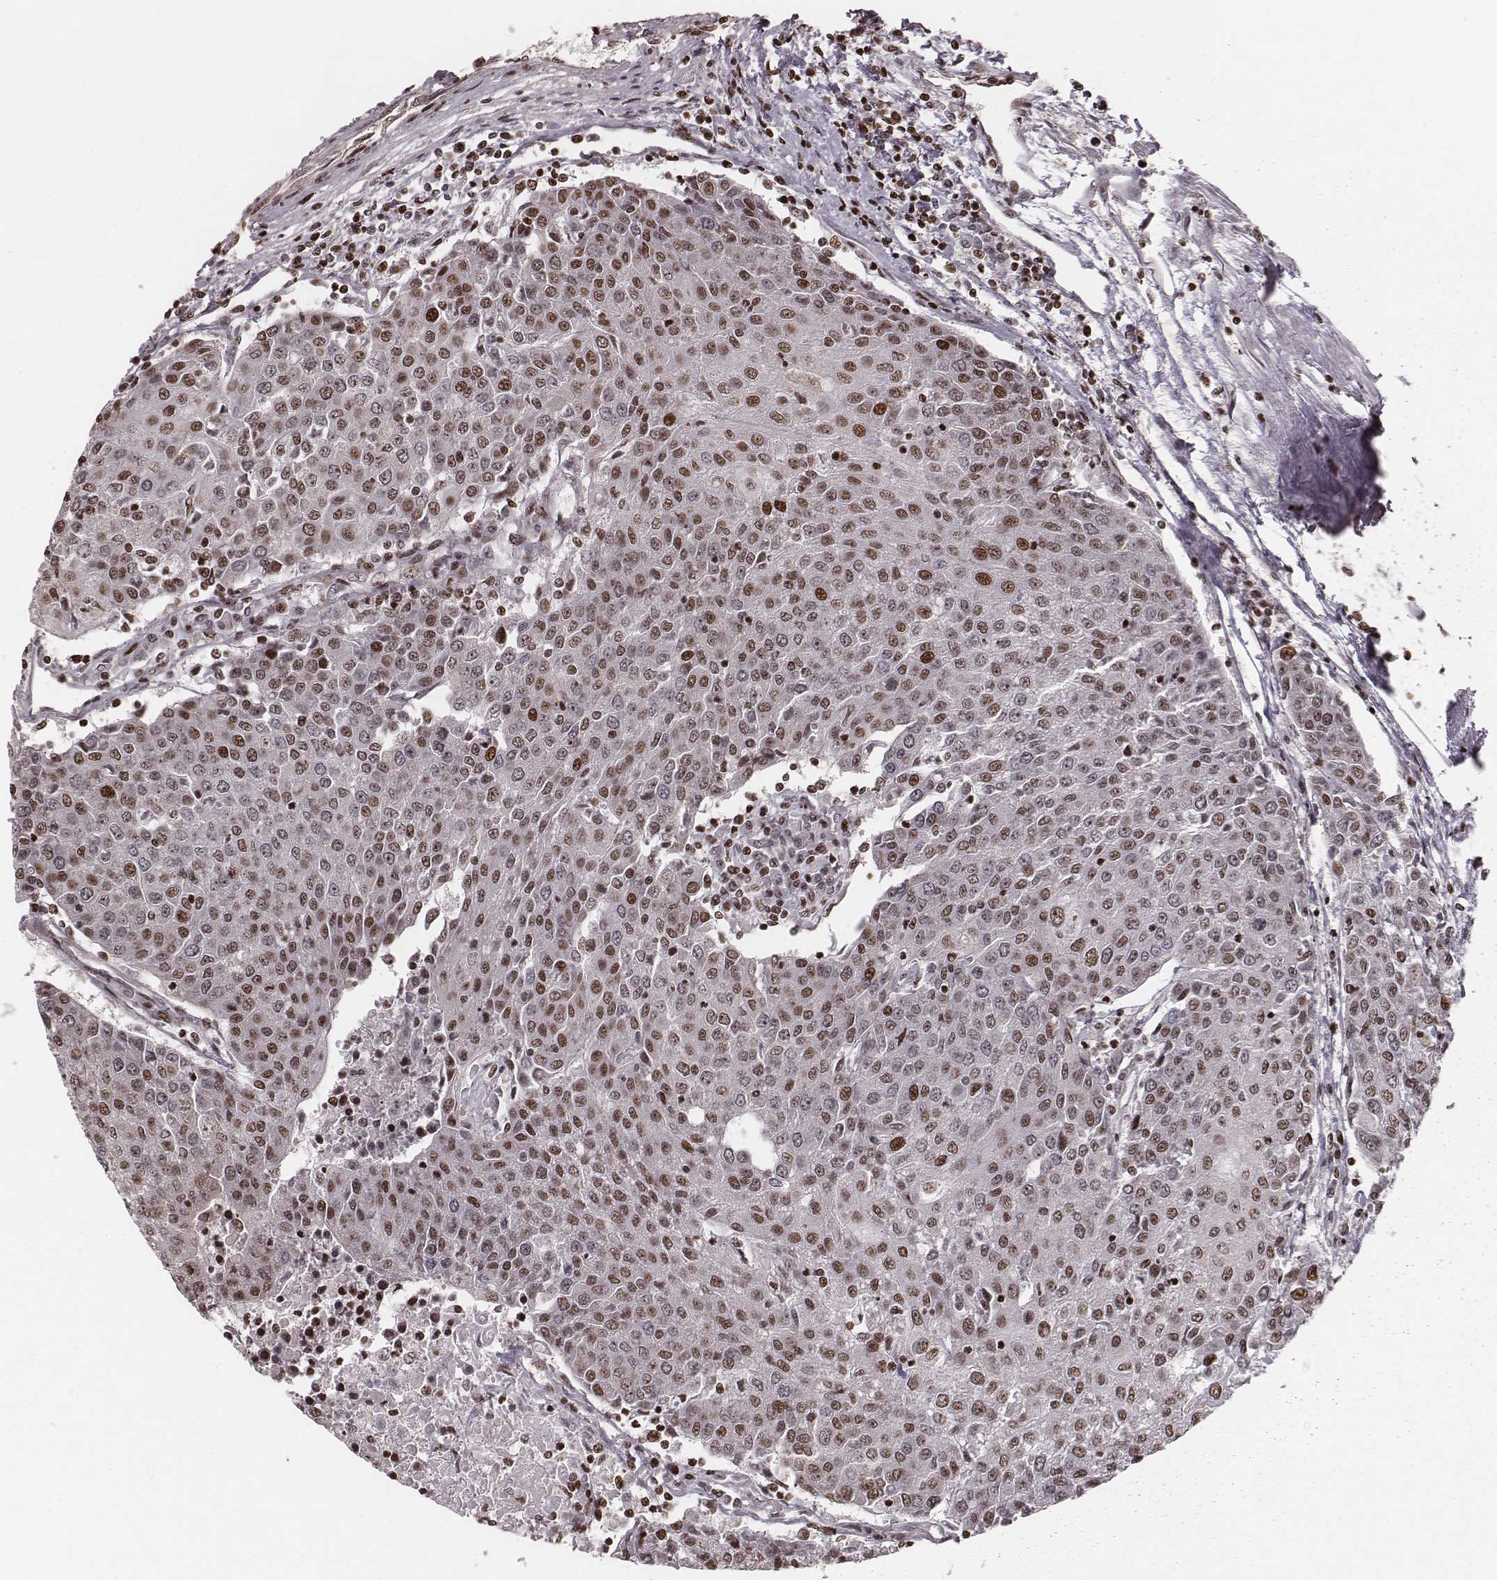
{"staining": {"intensity": "moderate", "quantity": "<25%", "location": "nuclear"}, "tissue": "urothelial cancer", "cell_type": "Tumor cells", "image_type": "cancer", "snomed": [{"axis": "morphology", "description": "Urothelial carcinoma, High grade"}, {"axis": "topography", "description": "Urinary bladder"}], "caption": "Moderate nuclear protein positivity is seen in about <25% of tumor cells in high-grade urothelial carcinoma.", "gene": "VRK3", "patient": {"sex": "female", "age": 85}}